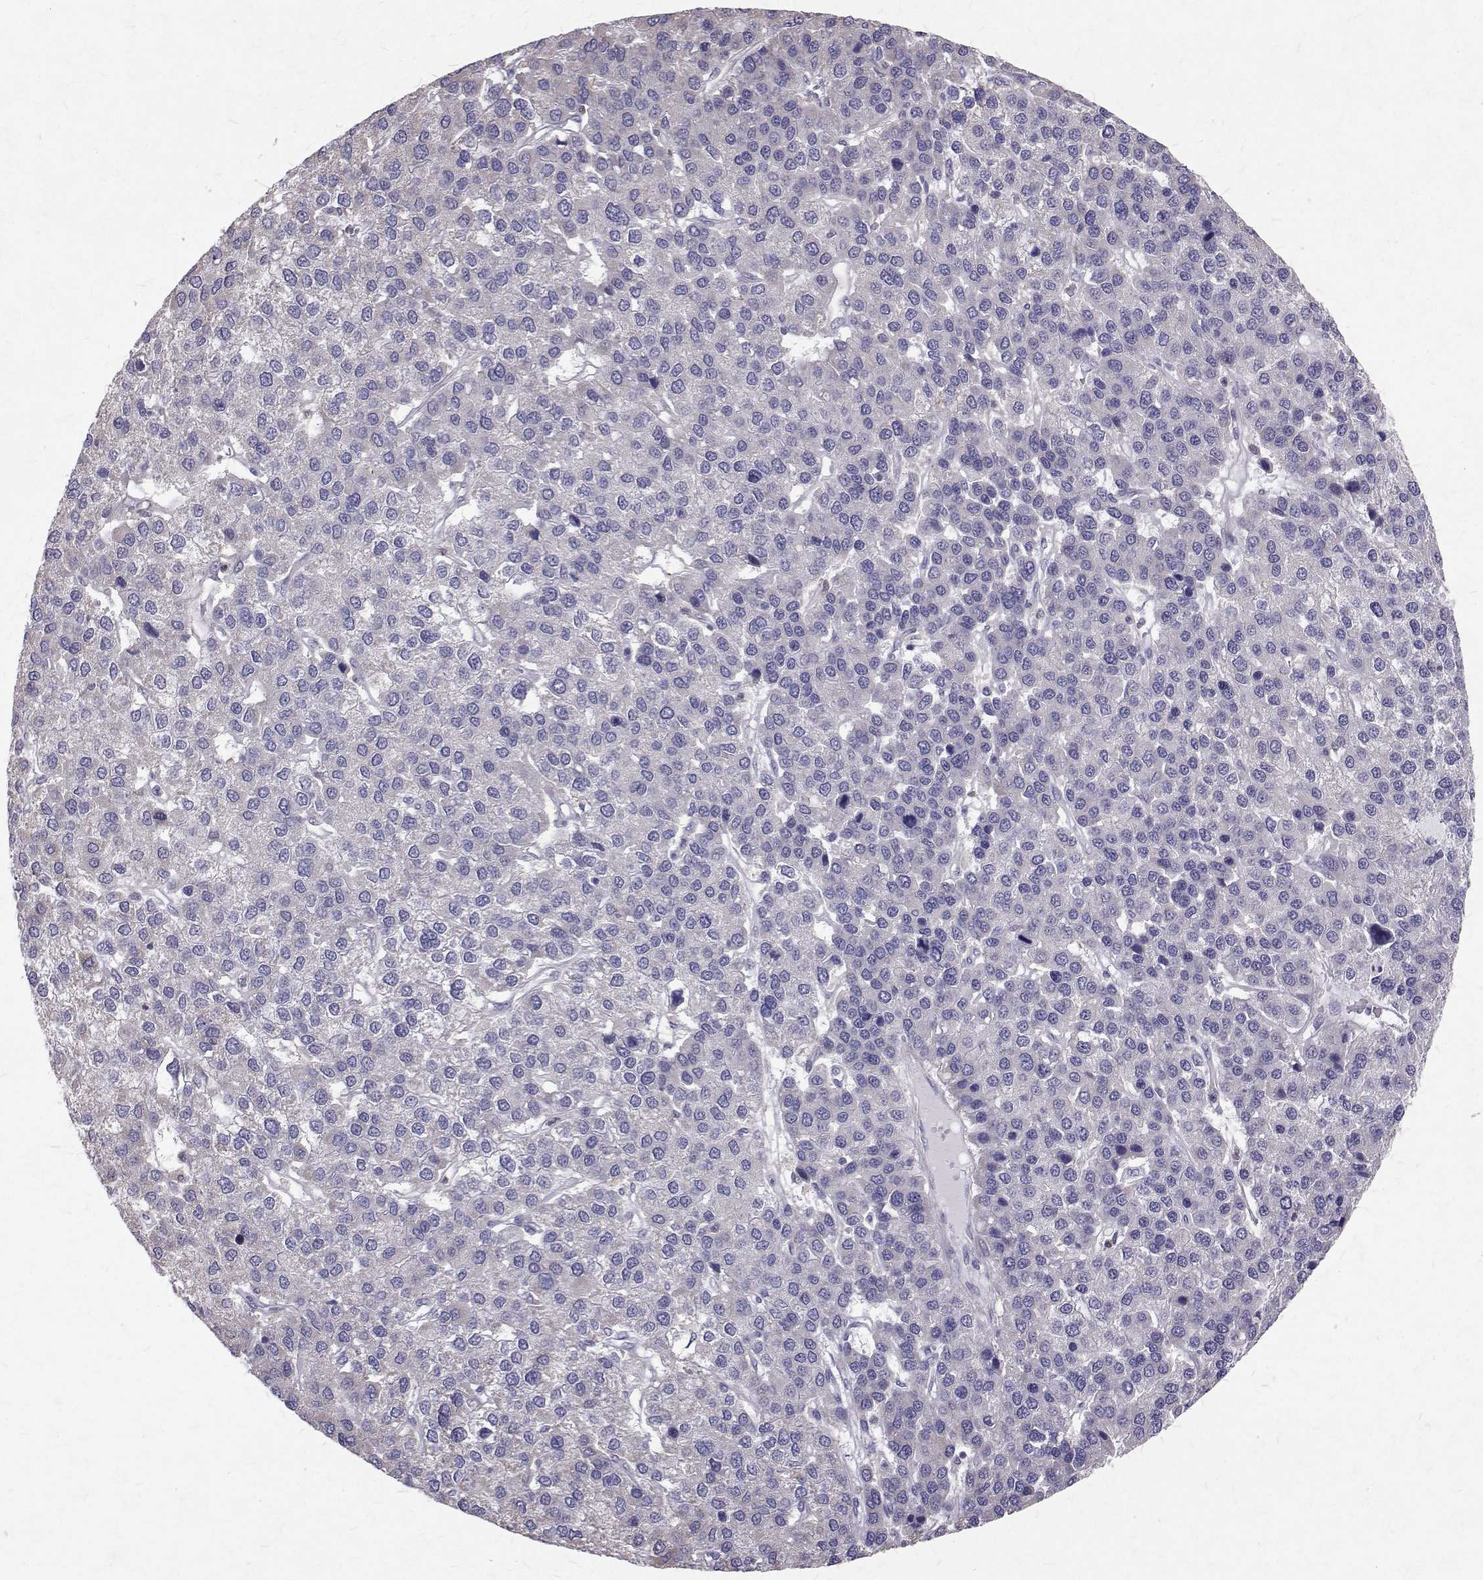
{"staining": {"intensity": "negative", "quantity": "none", "location": "none"}, "tissue": "liver cancer", "cell_type": "Tumor cells", "image_type": "cancer", "snomed": [{"axis": "morphology", "description": "Carcinoma, Hepatocellular, NOS"}, {"axis": "topography", "description": "Liver"}], "caption": "IHC of human liver cancer (hepatocellular carcinoma) displays no staining in tumor cells.", "gene": "CCDC89", "patient": {"sex": "female", "age": 41}}